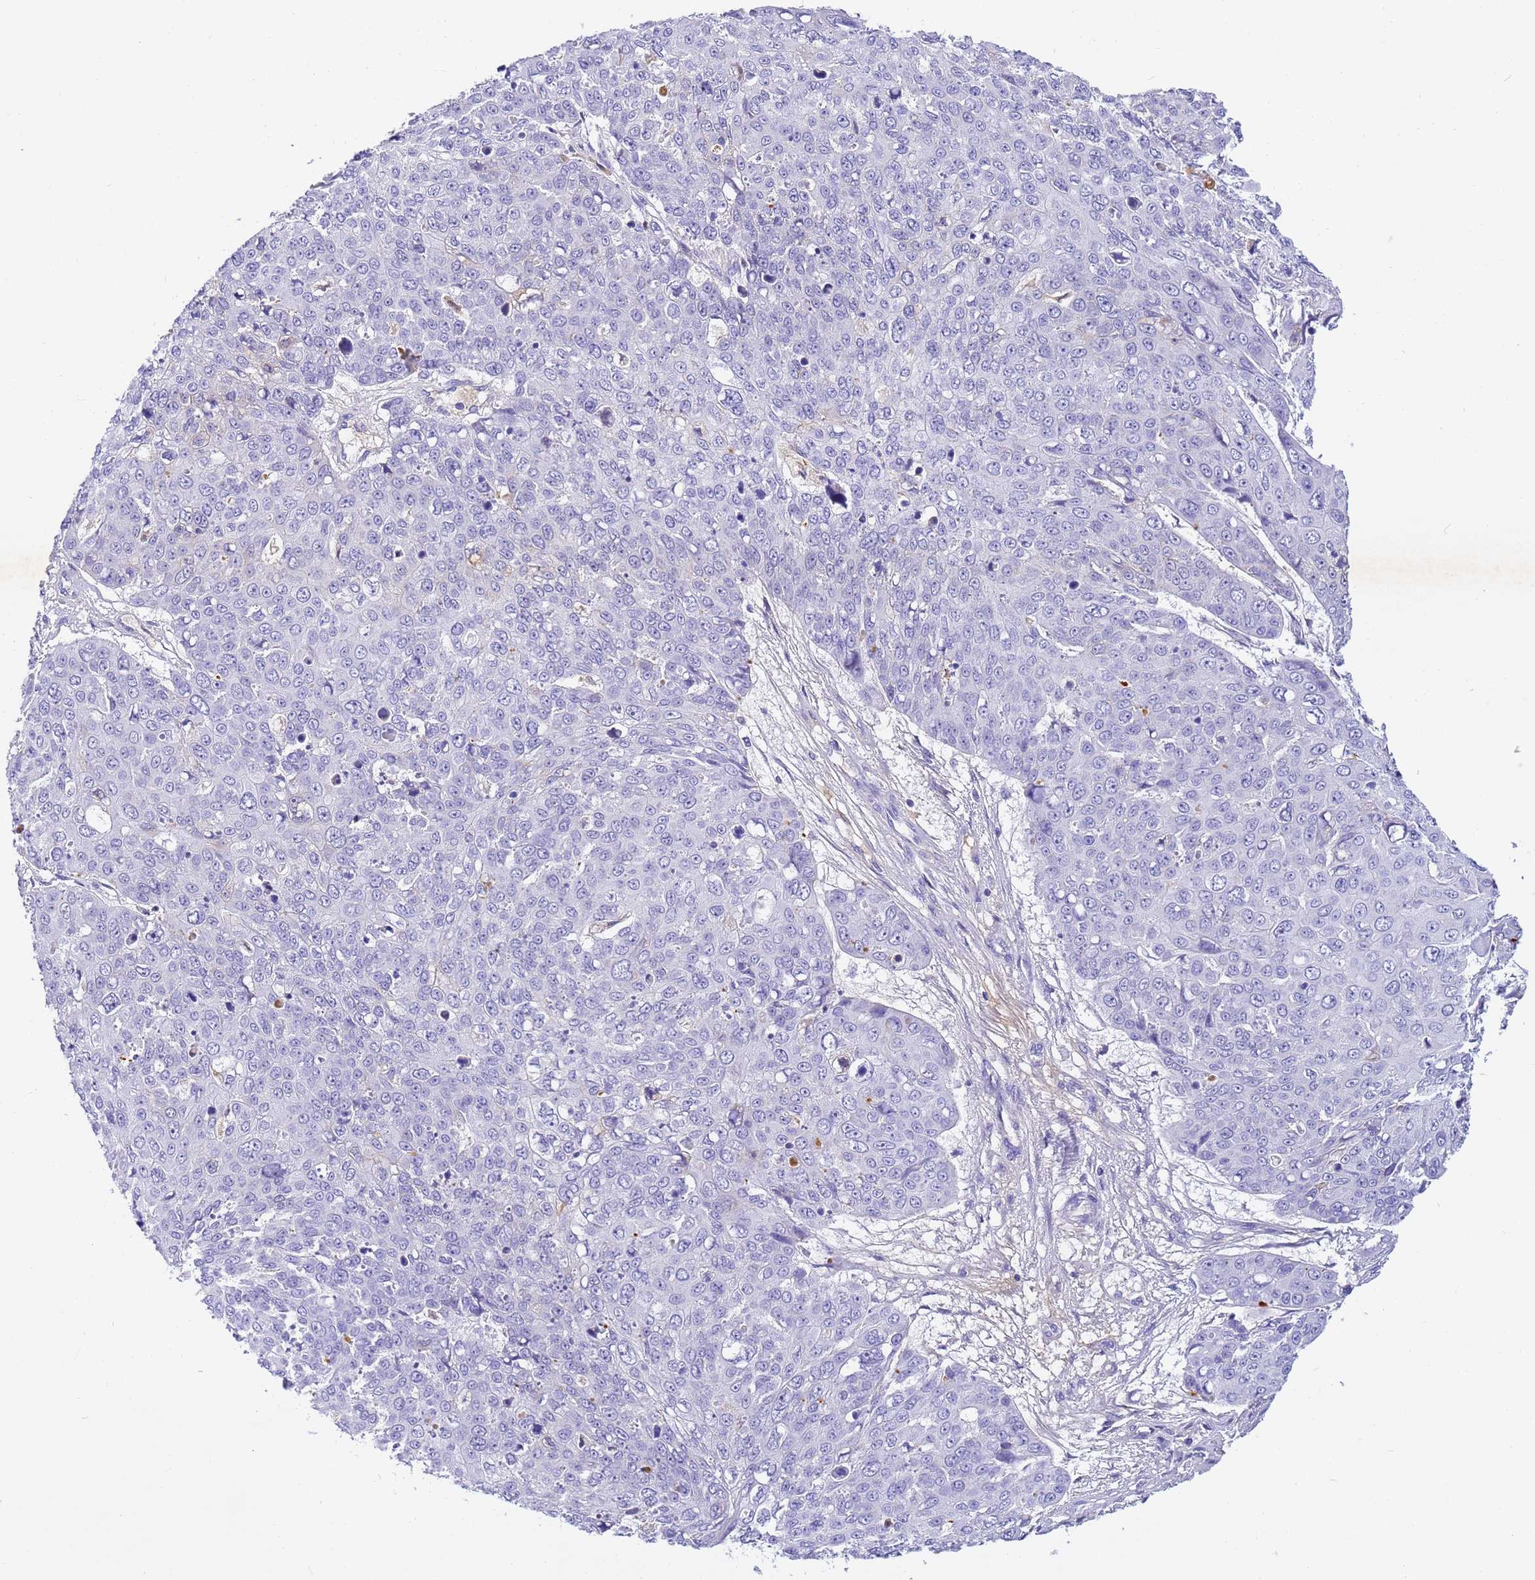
{"staining": {"intensity": "negative", "quantity": "none", "location": "none"}, "tissue": "skin cancer", "cell_type": "Tumor cells", "image_type": "cancer", "snomed": [{"axis": "morphology", "description": "Squamous cell carcinoma, NOS"}, {"axis": "topography", "description": "Skin"}], "caption": "Immunohistochemical staining of skin cancer (squamous cell carcinoma) displays no significant staining in tumor cells.", "gene": "CFHR2", "patient": {"sex": "male", "age": 71}}